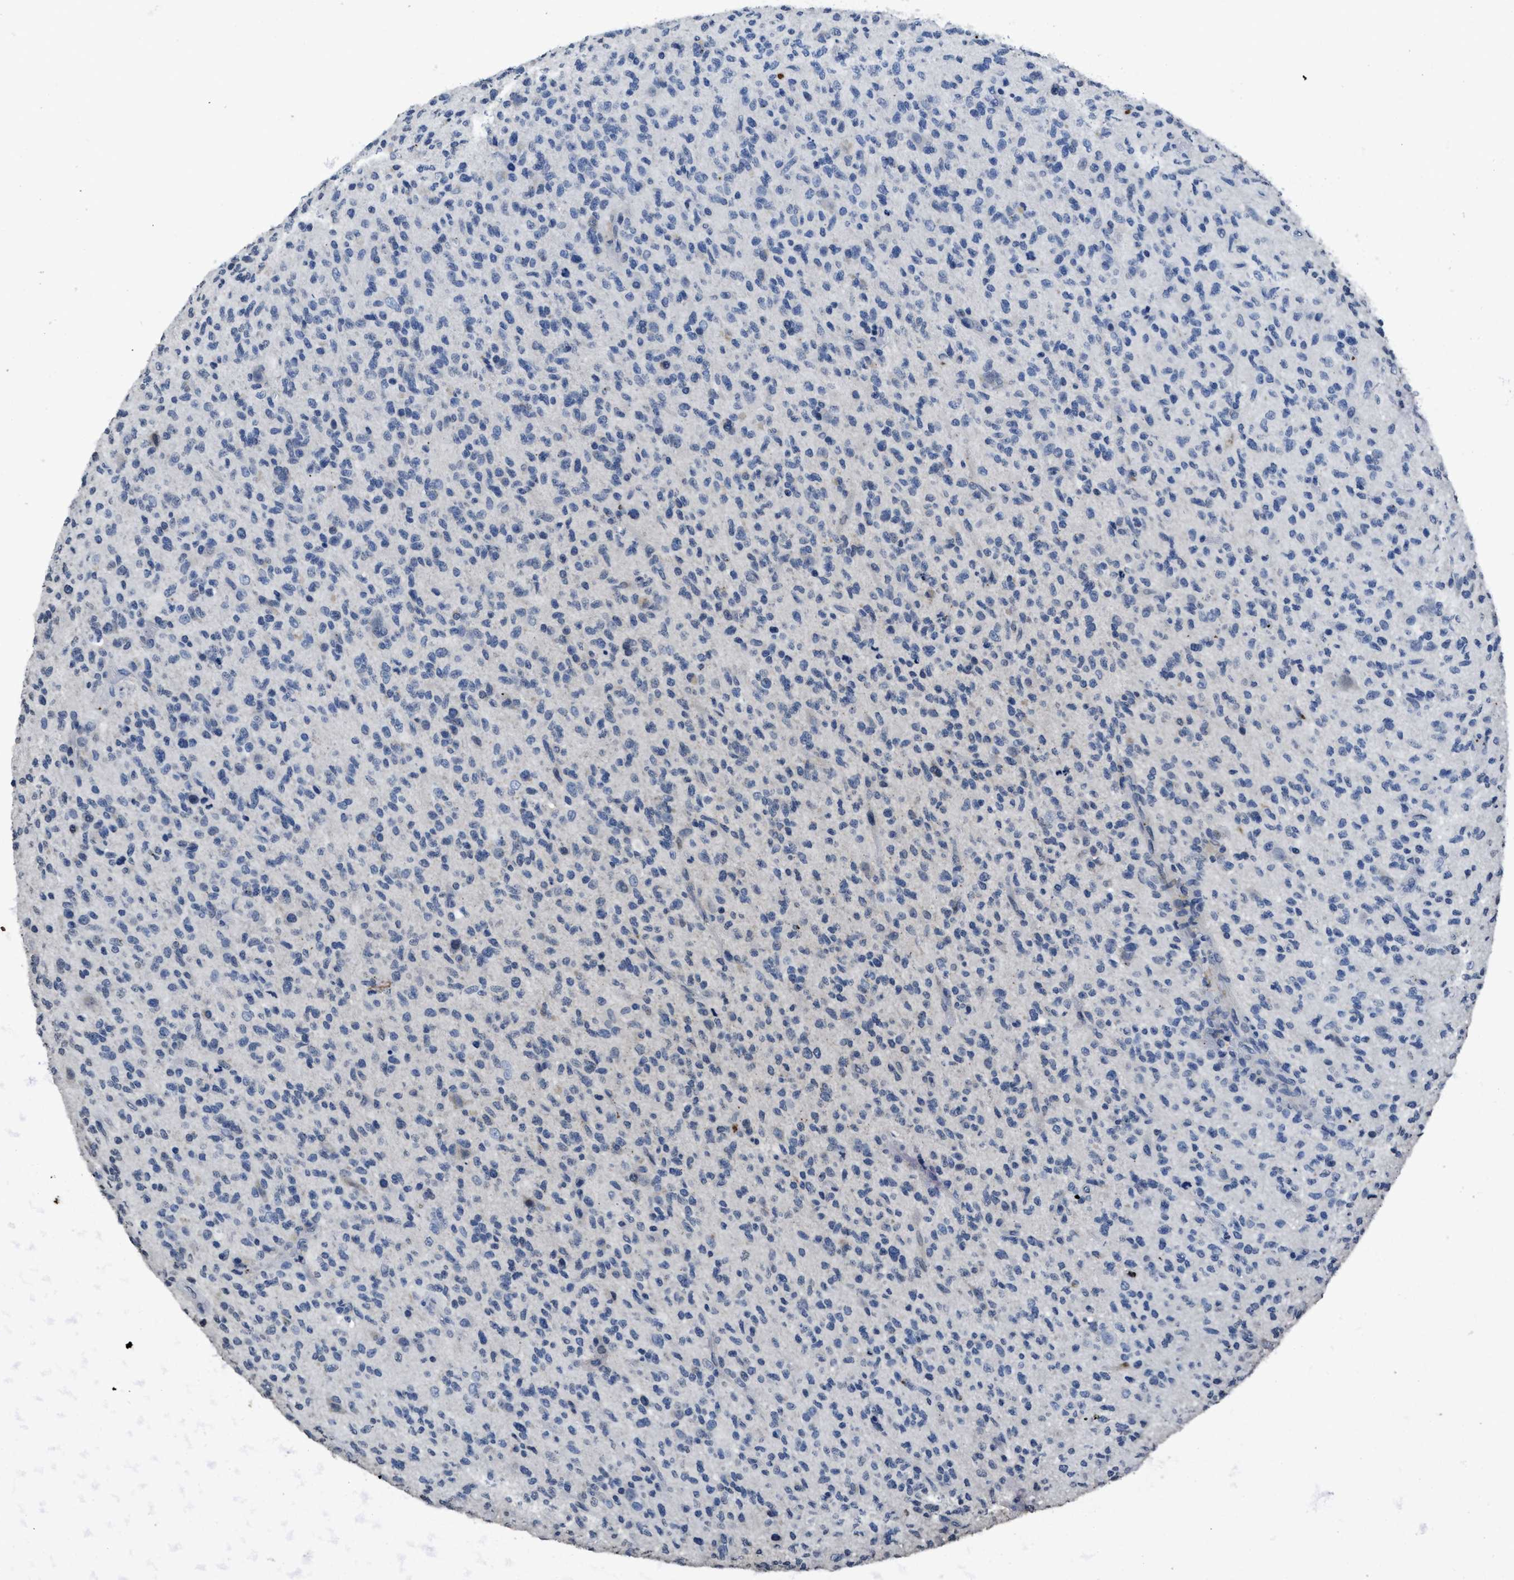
{"staining": {"intensity": "negative", "quantity": "none", "location": "none"}, "tissue": "glioma", "cell_type": "Tumor cells", "image_type": "cancer", "snomed": [{"axis": "morphology", "description": "Glioma, malignant, High grade"}, {"axis": "topography", "description": "Brain"}], "caption": "DAB (3,3'-diaminobenzidine) immunohistochemical staining of human malignant high-grade glioma demonstrates no significant staining in tumor cells. The staining is performed using DAB (3,3'-diaminobenzidine) brown chromogen with nuclei counter-stained in using hematoxylin.", "gene": "ITGA2B", "patient": {"sex": "male", "age": 71}}